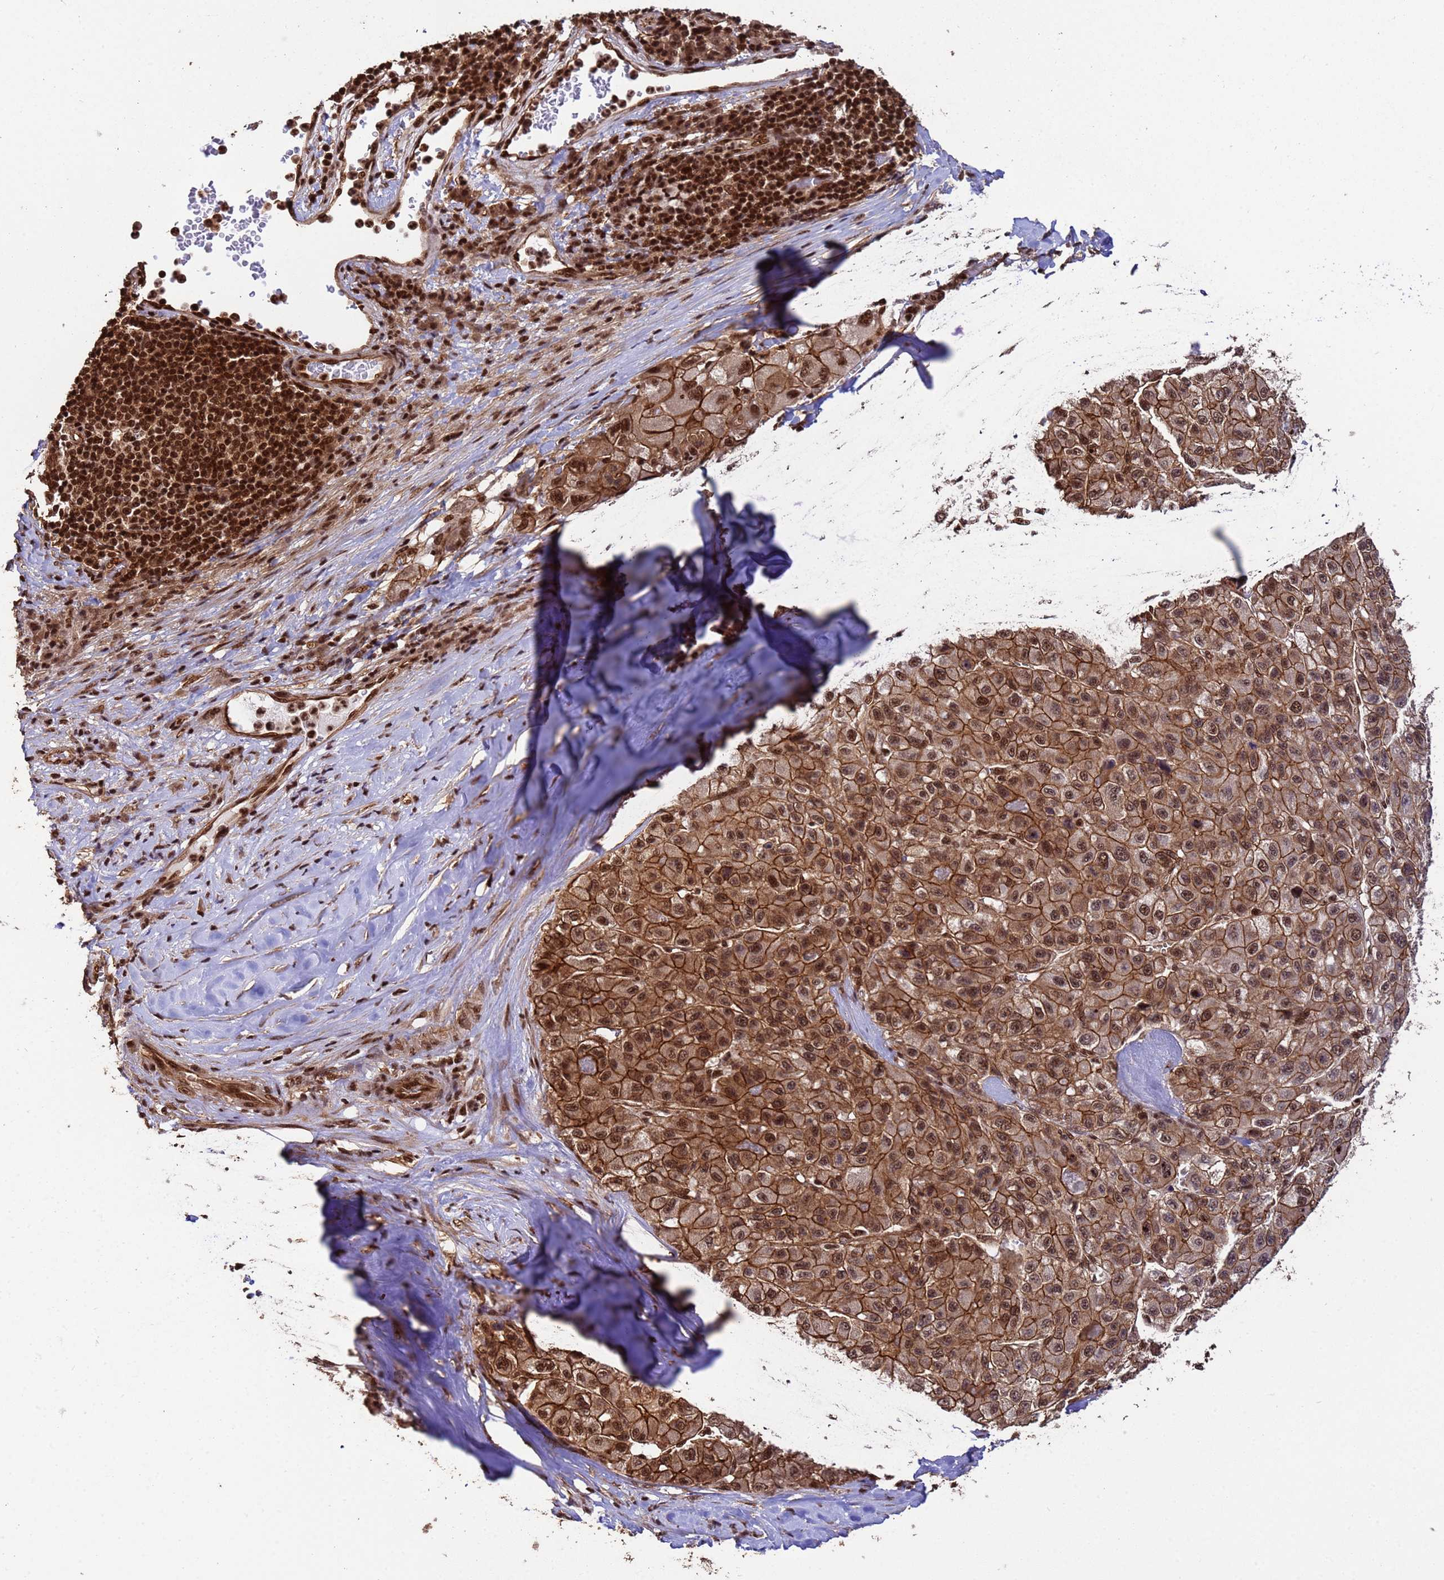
{"staining": {"intensity": "strong", "quantity": ">75%", "location": "cytoplasmic/membranous,nuclear"}, "tissue": "liver cancer", "cell_type": "Tumor cells", "image_type": "cancer", "snomed": [{"axis": "morphology", "description": "Carcinoma, Hepatocellular, NOS"}, {"axis": "topography", "description": "Liver"}], "caption": "DAB immunohistochemical staining of human hepatocellular carcinoma (liver) exhibits strong cytoplasmic/membranous and nuclear protein positivity in approximately >75% of tumor cells.", "gene": "SYF2", "patient": {"sex": "male", "age": 80}}